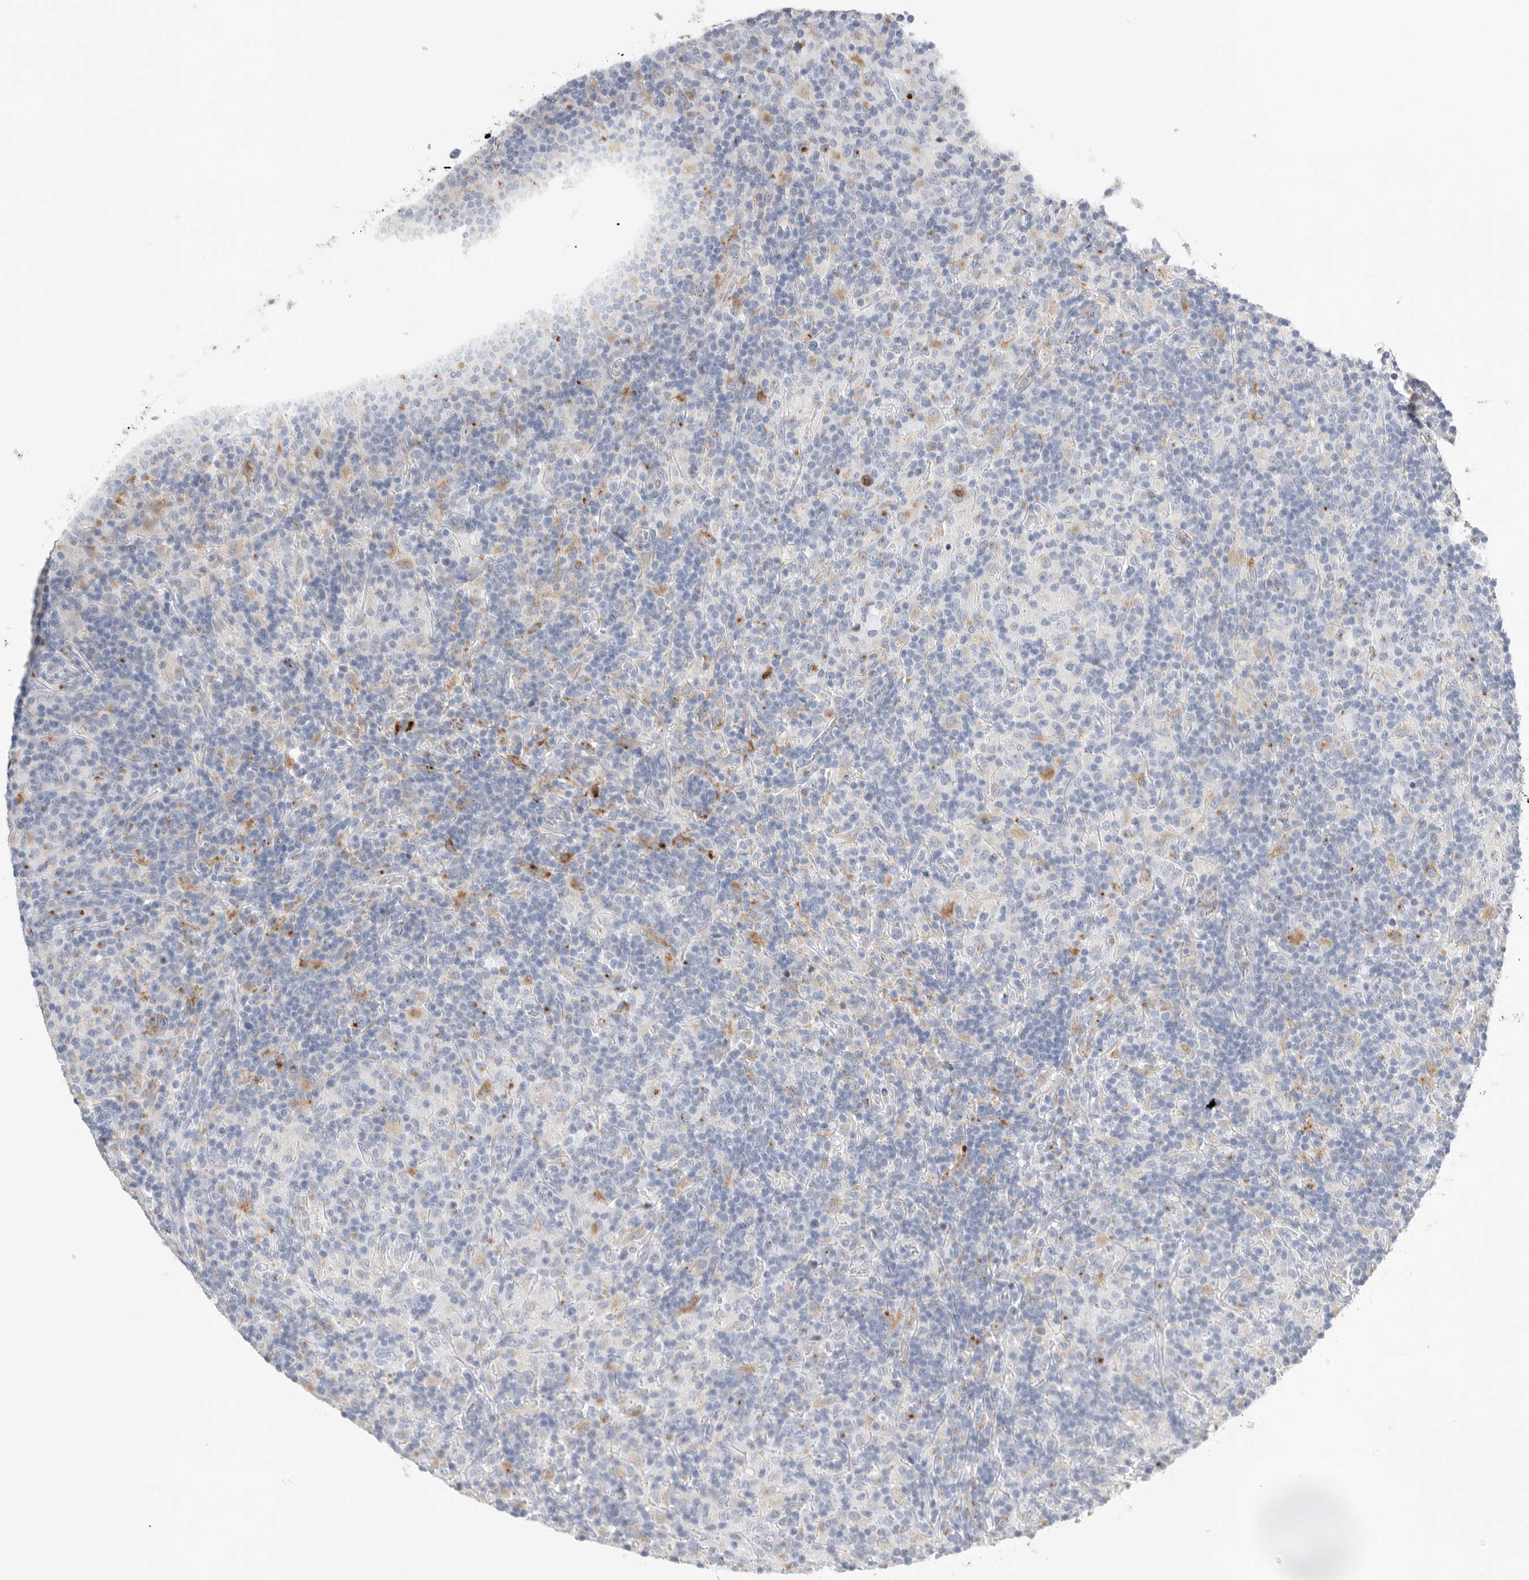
{"staining": {"intensity": "negative", "quantity": "none", "location": "none"}, "tissue": "lymphoma", "cell_type": "Tumor cells", "image_type": "cancer", "snomed": [{"axis": "morphology", "description": "Hodgkin's disease, NOS"}, {"axis": "topography", "description": "Lymph node"}], "caption": "Immunohistochemistry photomicrograph of human lymphoma stained for a protein (brown), which exhibits no staining in tumor cells.", "gene": "GGH", "patient": {"sex": "male", "age": 70}}